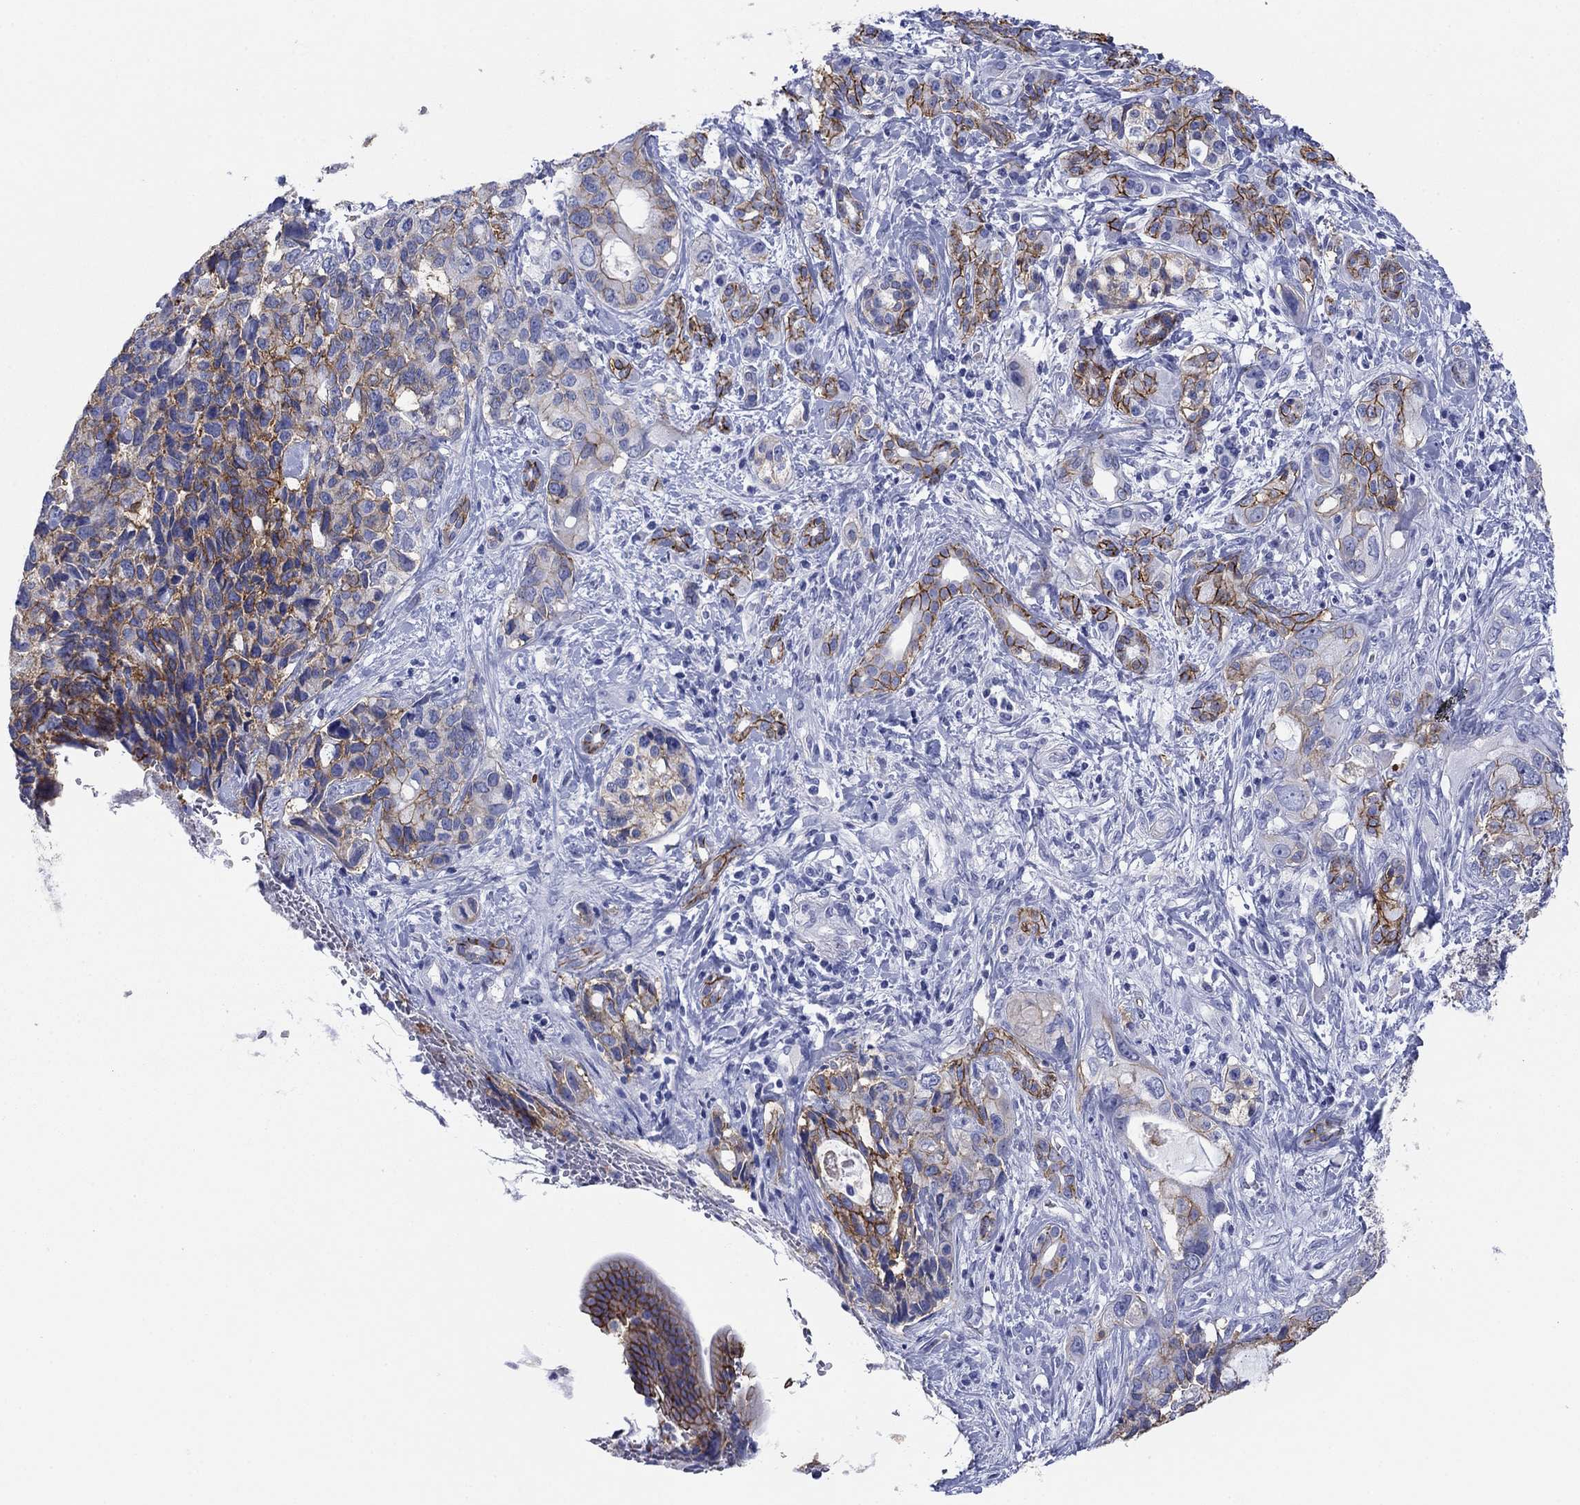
{"staining": {"intensity": "strong", "quantity": "25%-75%", "location": "cytoplasmic/membranous"}, "tissue": "pancreatic cancer", "cell_type": "Tumor cells", "image_type": "cancer", "snomed": [{"axis": "morphology", "description": "Adenocarcinoma, NOS"}, {"axis": "topography", "description": "Pancreas"}], "caption": "IHC photomicrograph of adenocarcinoma (pancreatic) stained for a protein (brown), which displays high levels of strong cytoplasmic/membranous staining in about 25%-75% of tumor cells.", "gene": "ATP1B1", "patient": {"sex": "female", "age": 56}}